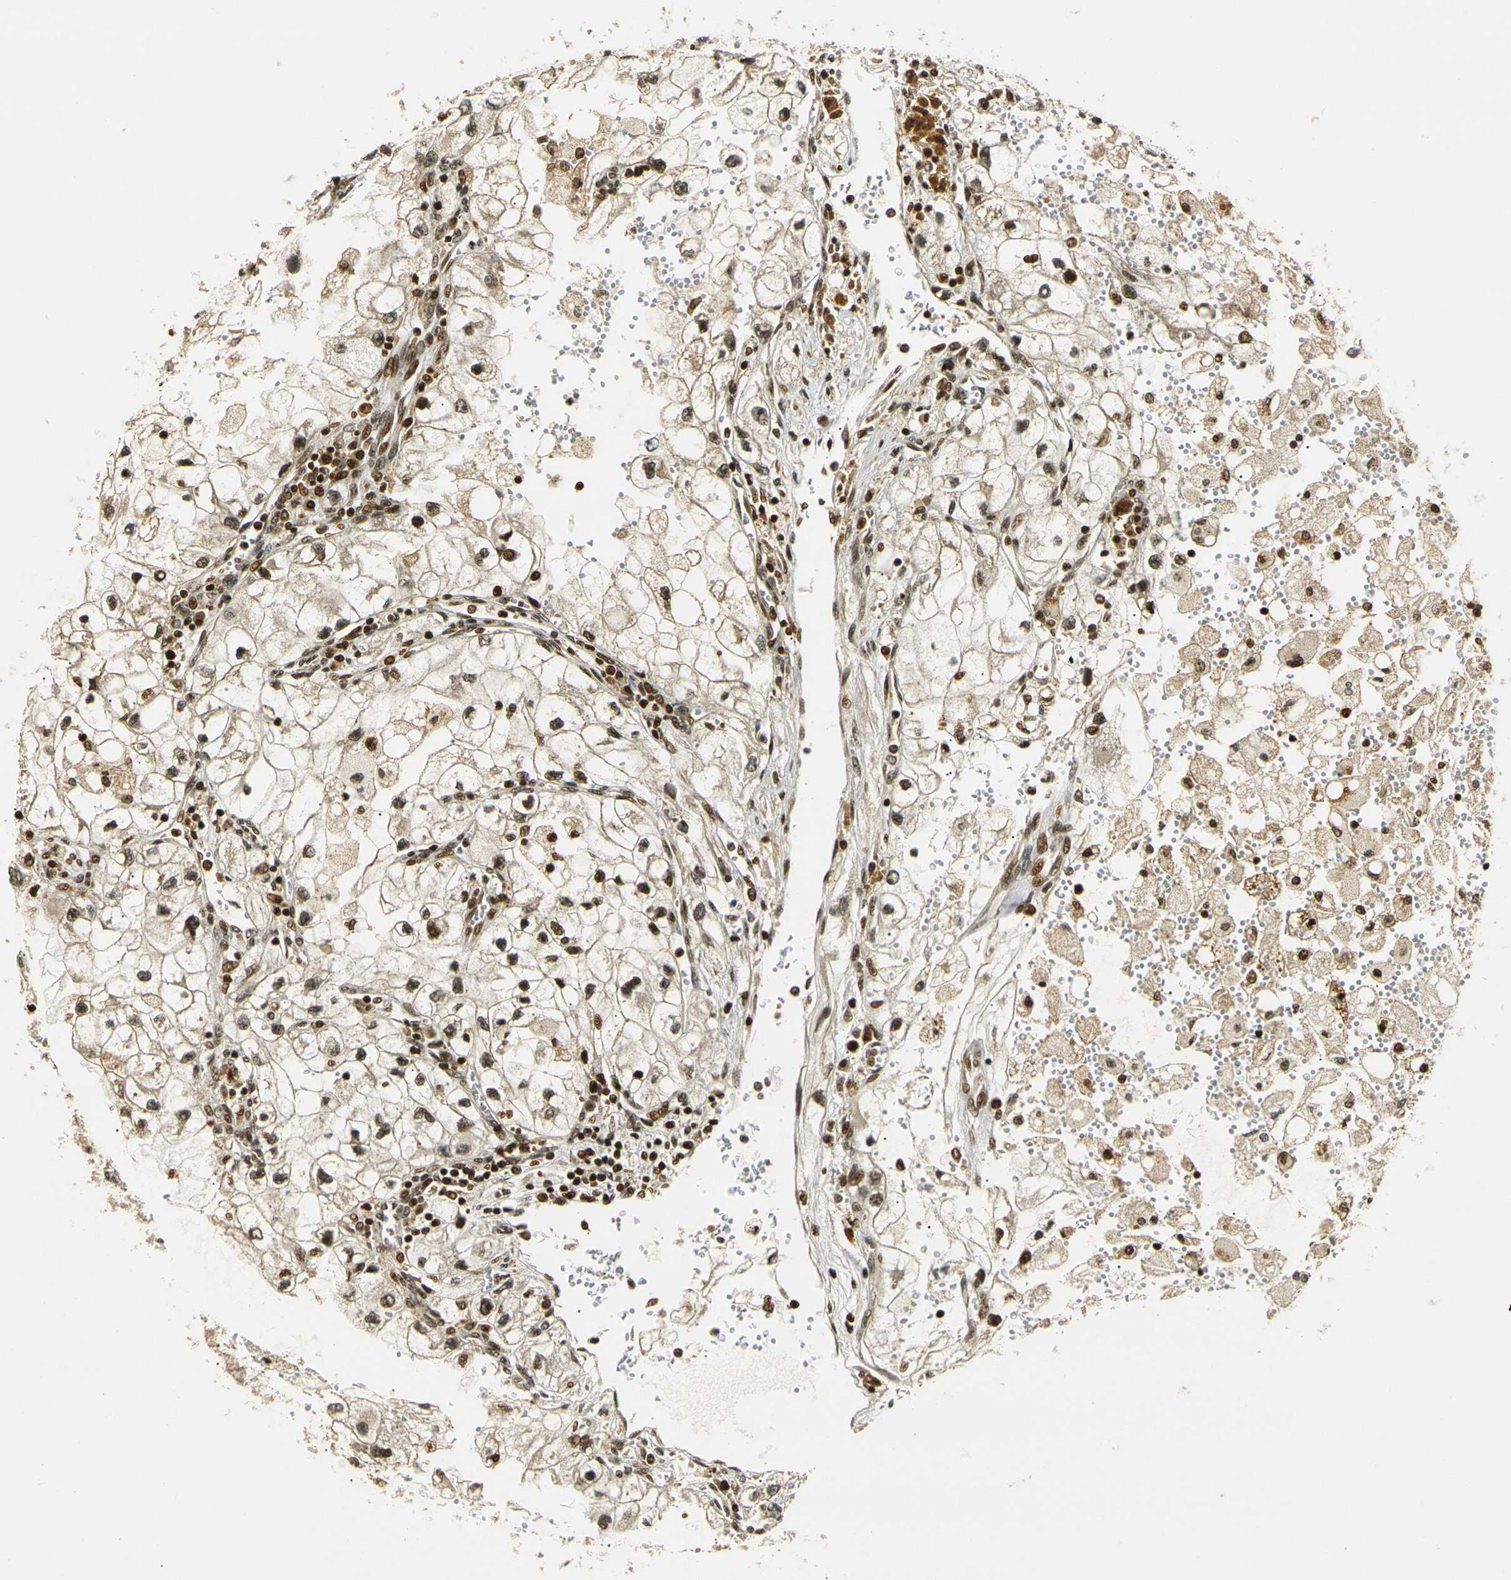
{"staining": {"intensity": "strong", "quantity": ">75%", "location": "cytoplasmic/membranous,nuclear"}, "tissue": "renal cancer", "cell_type": "Tumor cells", "image_type": "cancer", "snomed": [{"axis": "morphology", "description": "Adenocarcinoma, NOS"}, {"axis": "topography", "description": "Kidney"}], "caption": "Immunohistochemistry photomicrograph of neoplastic tissue: human renal cancer stained using immunohistochemistry displays high levels of strong protein expression localized specifically in the cytoplasmic/membranous and nuclear of tumor cells, appearing as a cytoplasmic/membranous and nuclear brown color.", "gene": "ACTL6A", "patient": {"sex": "female", "age": 70}}